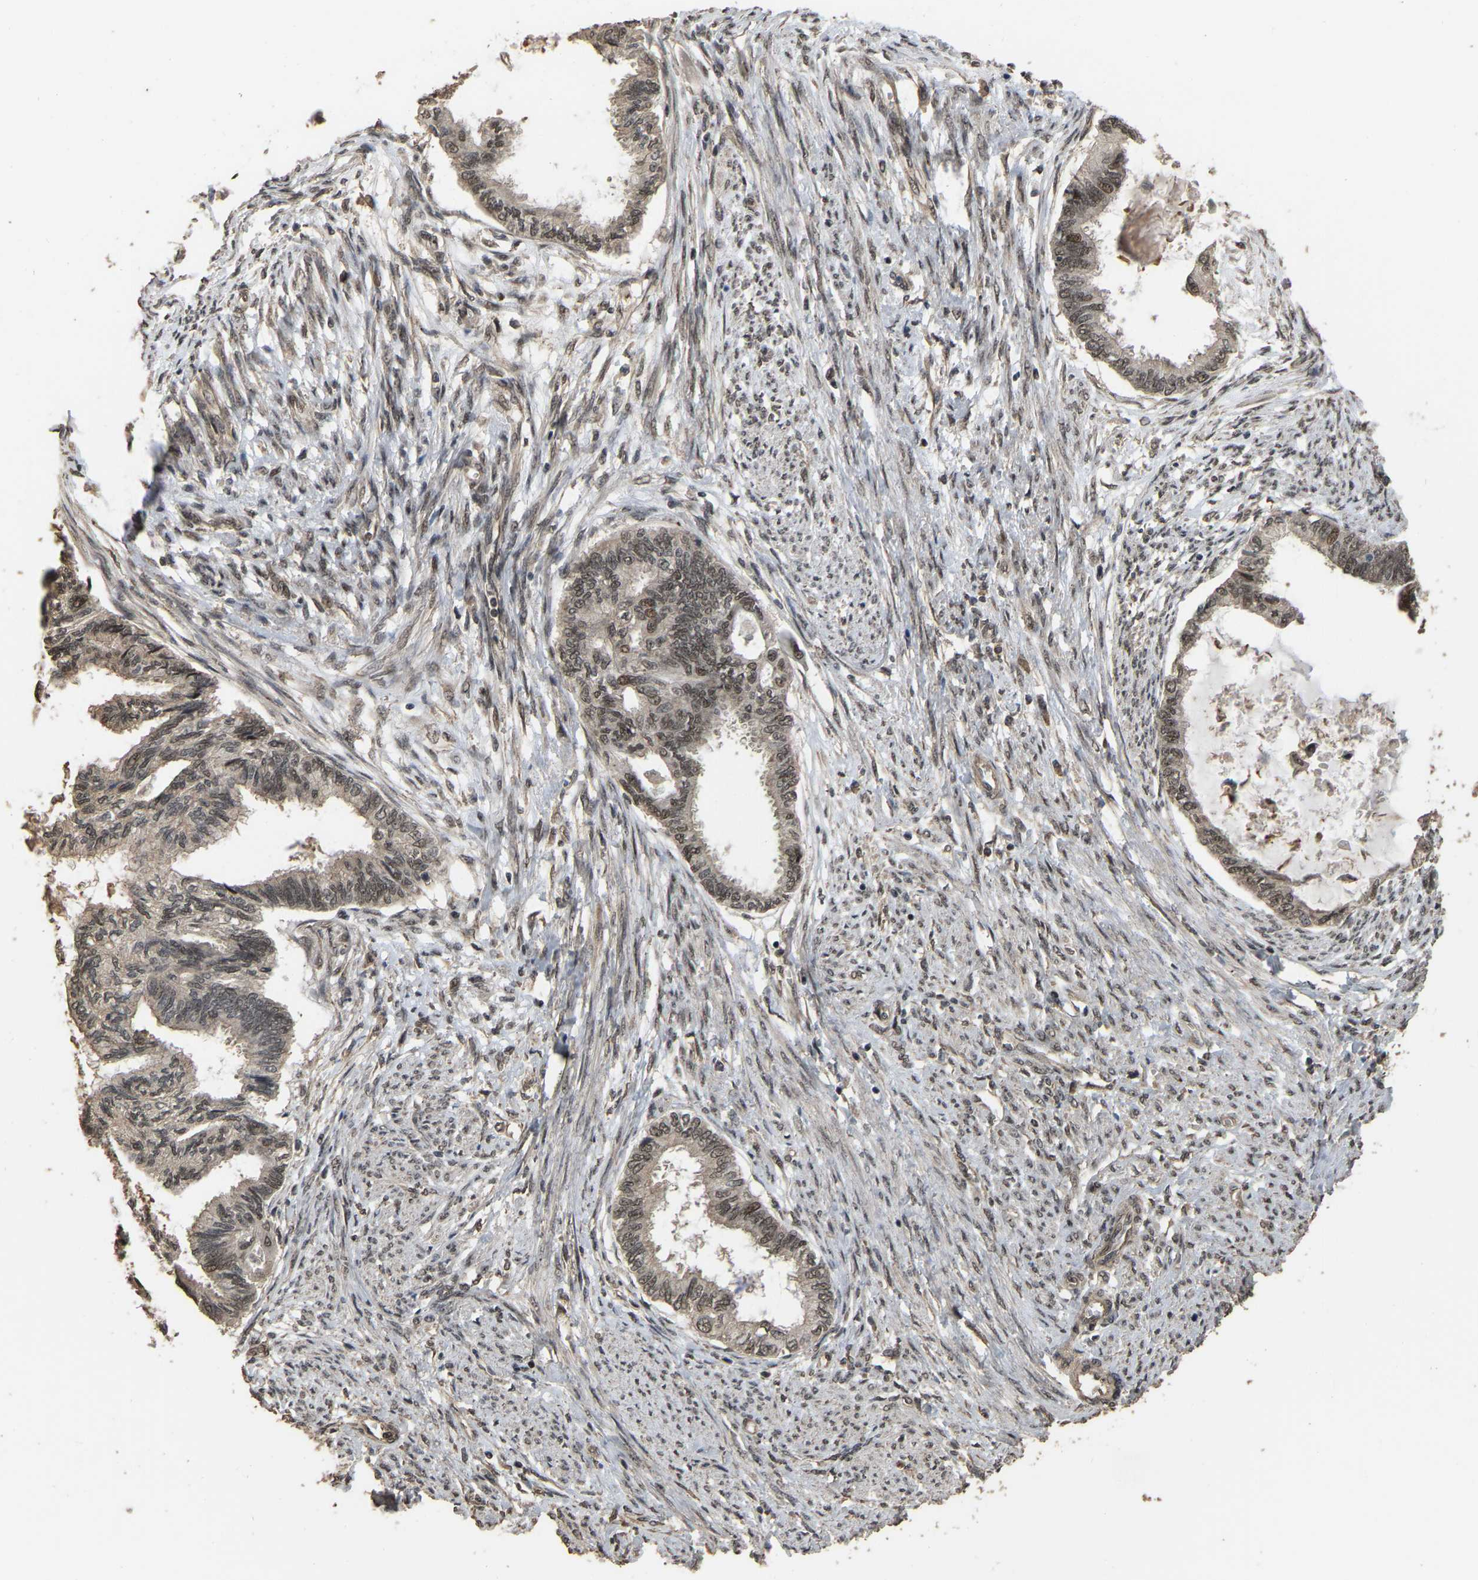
{"staining": {"intensity": "weak", "quantity": ">75%", "location": "nuclear"}, "tissue": "cervical cancer", "cell_type": "Tumor cells", "image_type": "cancer", "snomed": [{"axis": "morphology", "description": "Normal tissue, NOS"}, {"axis": "morphology", "description": "Adenocarcinoma, NOS"}, {"axis": "topography", "description": "Cervix"}, {"axis": "topography", "description": "Endometrium"}], "caption": "Weak nuclear positivity is identified in about >75% of tumor cells in cervical cancer.", "gene": "ARHGAP23", "patient": {"sex": "female", "age": 86}}